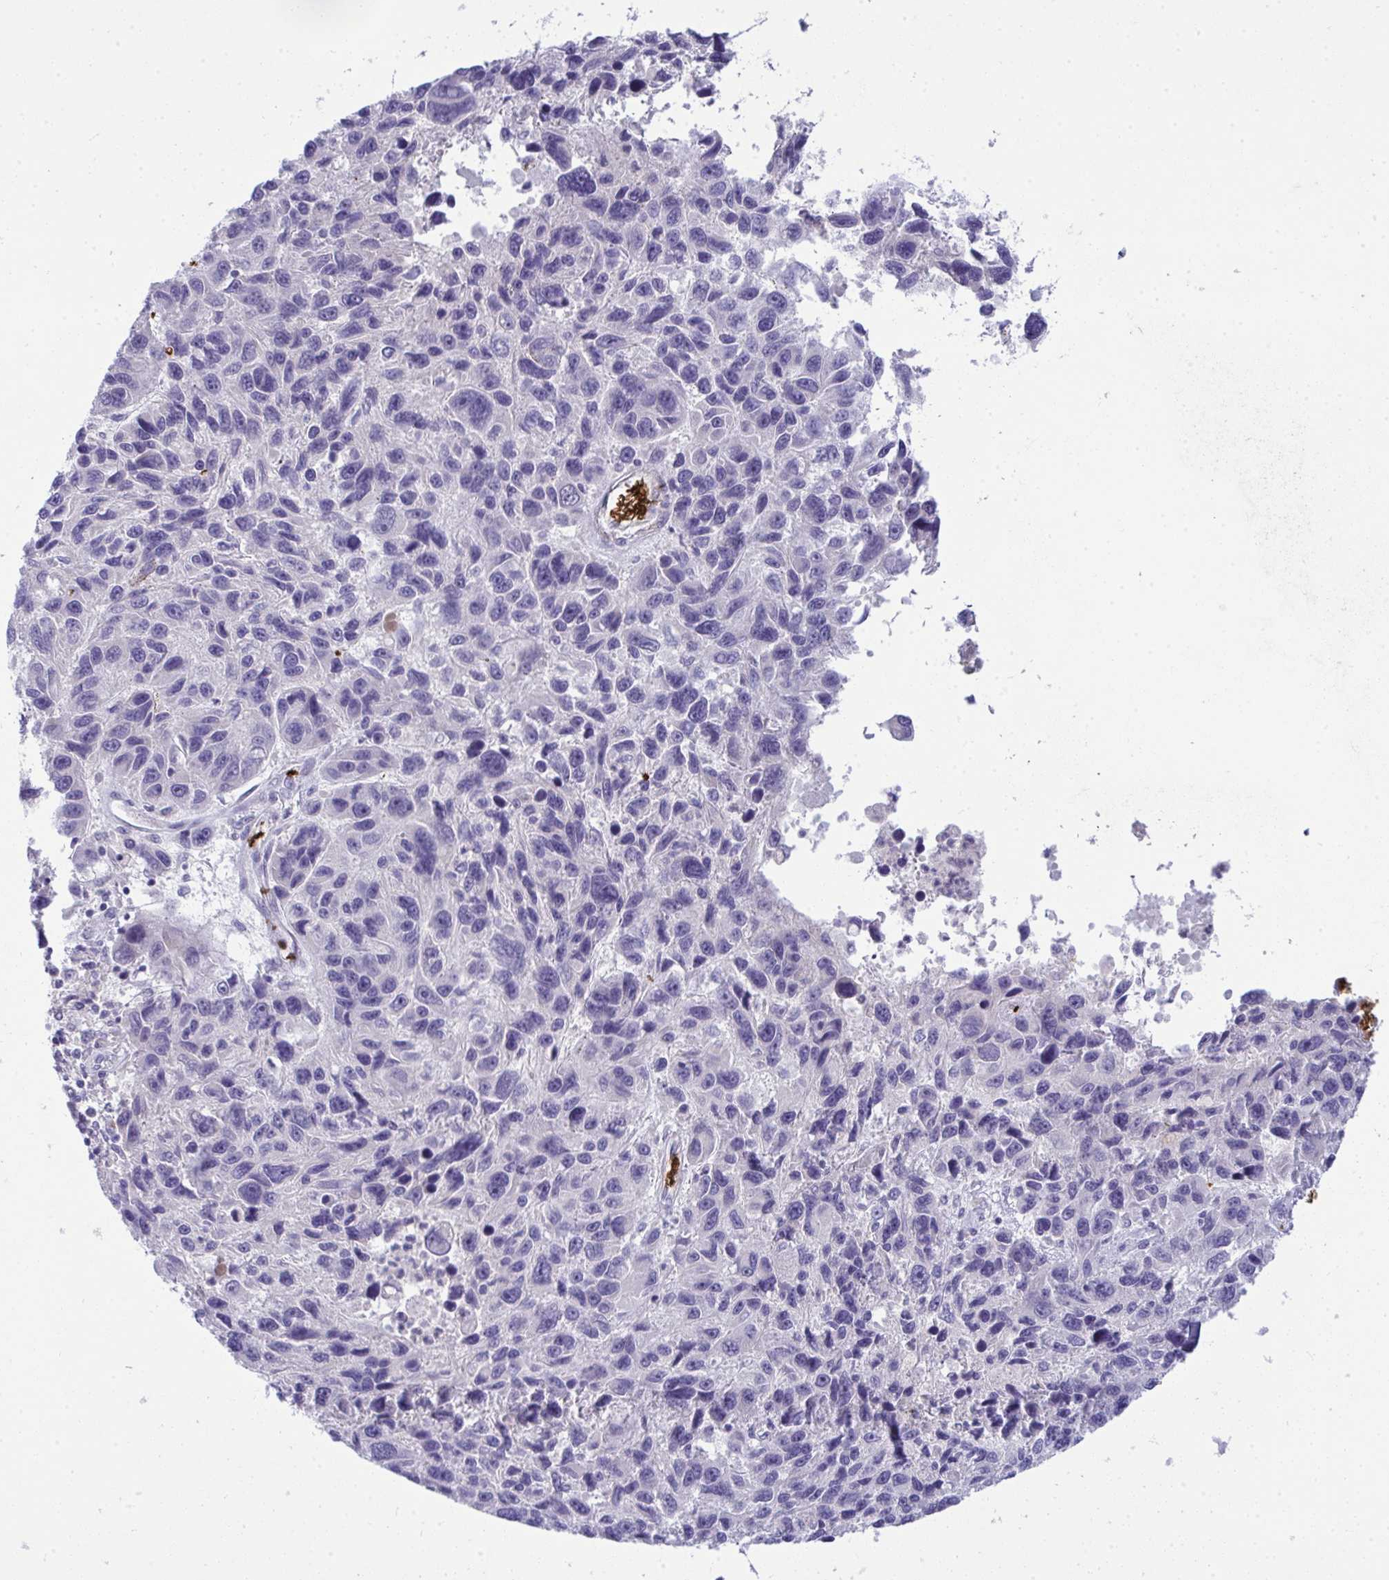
{"staining": {"intensity": "negative", "quantity": "none", "location": "none"}, "tissue": "melanoma", "cell_type": "Tumor cells", "image_type": "cancer", "snomed": [{"axis": "morphology", "description": "Malignant melanoma, NOS"}, {"axis": "topography", "description": "Skin"}], "caption": "Human melanoma stained for a protein using immunohistochemistry shows no positivity in tumor cells.", "gene": "SPTB", "patient": {"sex": "male", "age": 53}}